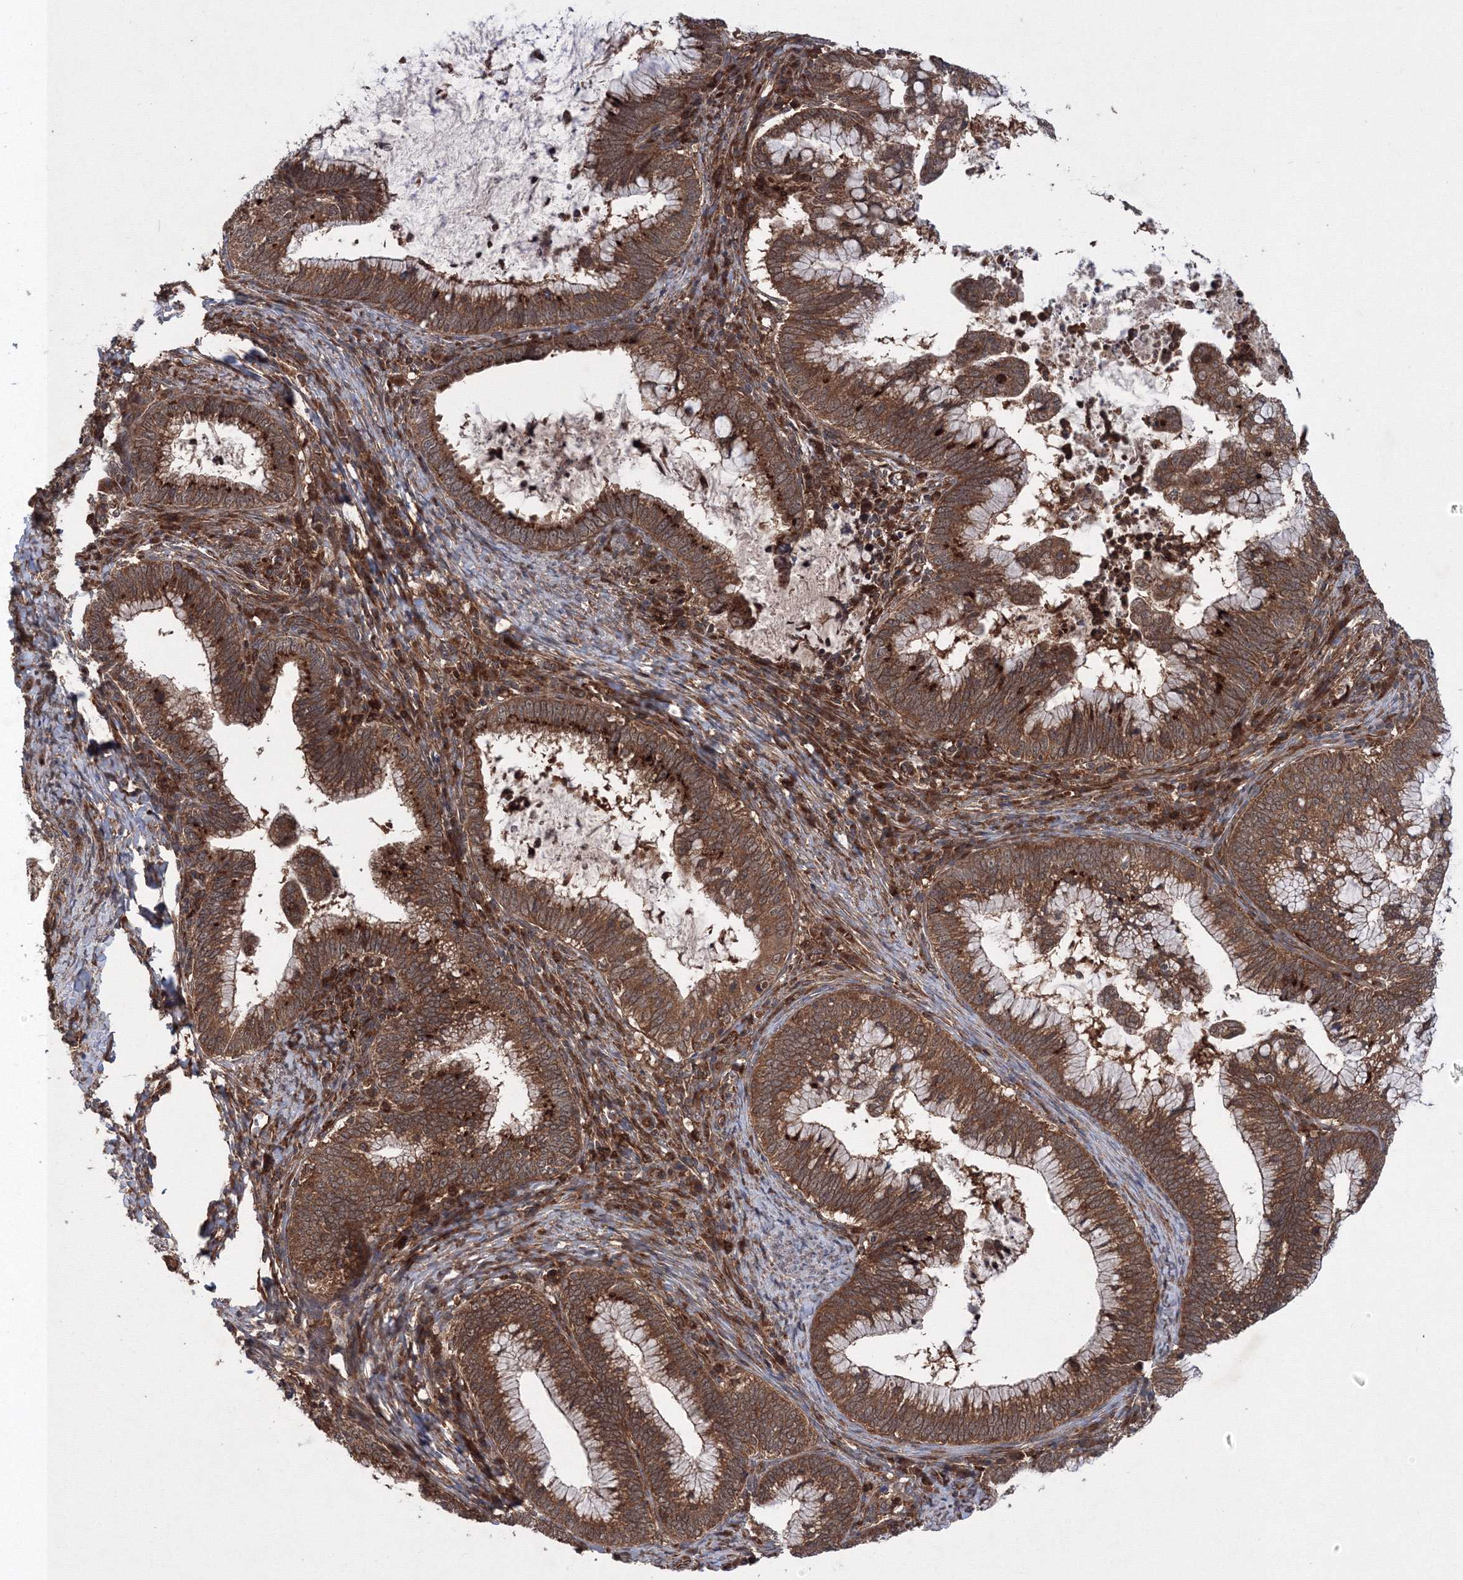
{"staining": {"intensity": "strong", "quantity": ">75%", "location": "cytoplasmic/membranous"}, "tissue": "cervical cancer", "cell_type": "Tumor cells", "image_type": "cancer", "snomed": [{"axis": "morphology", "description": "Adenocarcinoma, NOS"}, {"axis": "topography", "description": "Cervix"}], "caption": "IHC of cervical adenocarcinoma exhibits high levels of strong cytoplasmic/membranous positivity in approximately >75% of tumor cells.", "gene": "ATG3", "patient": {"sex": "female", "age": 36}}